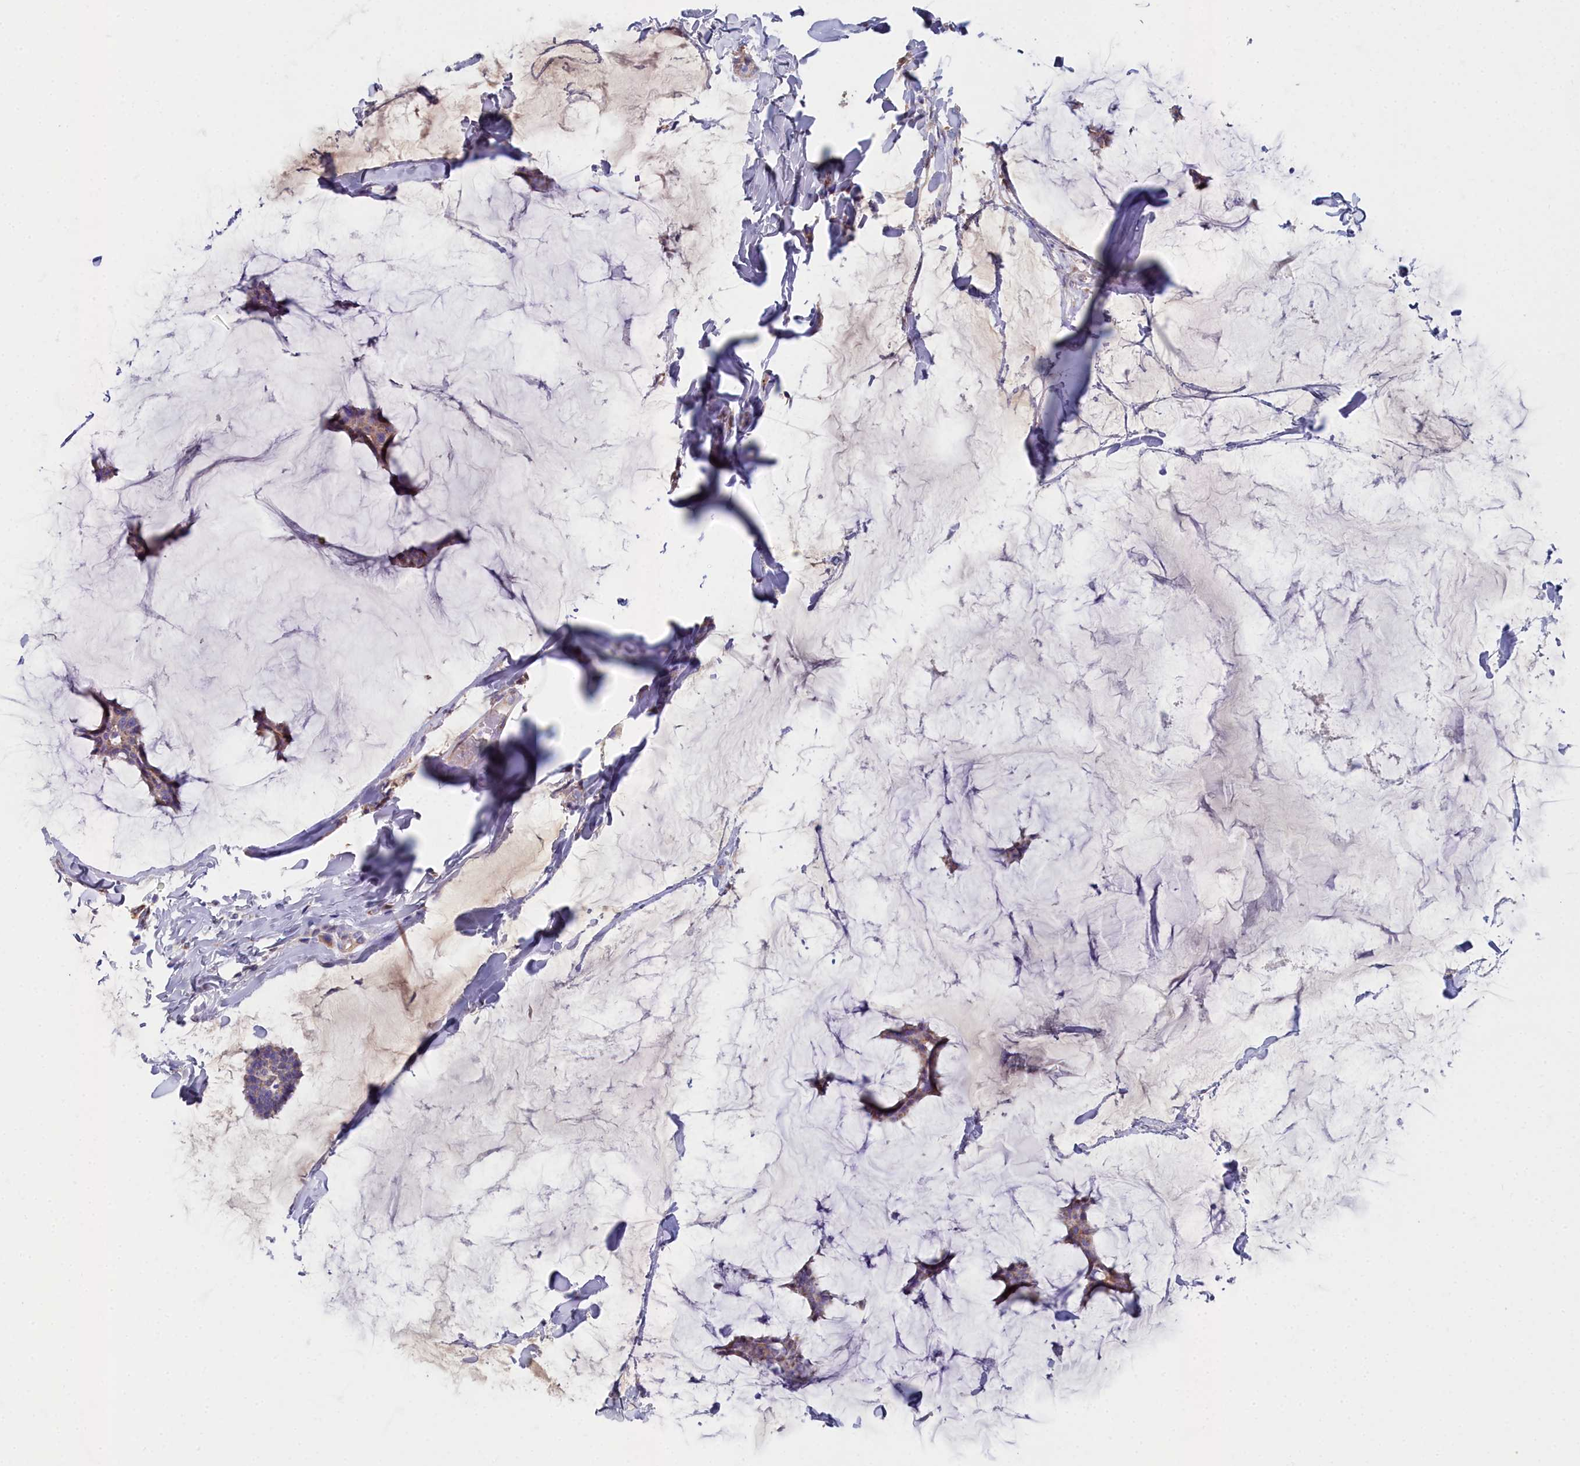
{"staining": {"intensity": "weak", "quantity": ">75%", "location": "cytoplasmic/membranous"}, "tissue": "breast cancer", "cell_type": "Tumor cells", "image_type": "cancer", "snomed": [{"axis": "morphology", "description": "Duct carcinoma"}, {"axis": "topography", "description": "Breast"}], "caption": "This is an image of IHC staining of breast intraductal carcinoma, which shows weak positivity in the cytoplasmic/membranous of tumor cells.", "gene": "SLC49A3", "patient": {"sex": "female", "age": 93}}